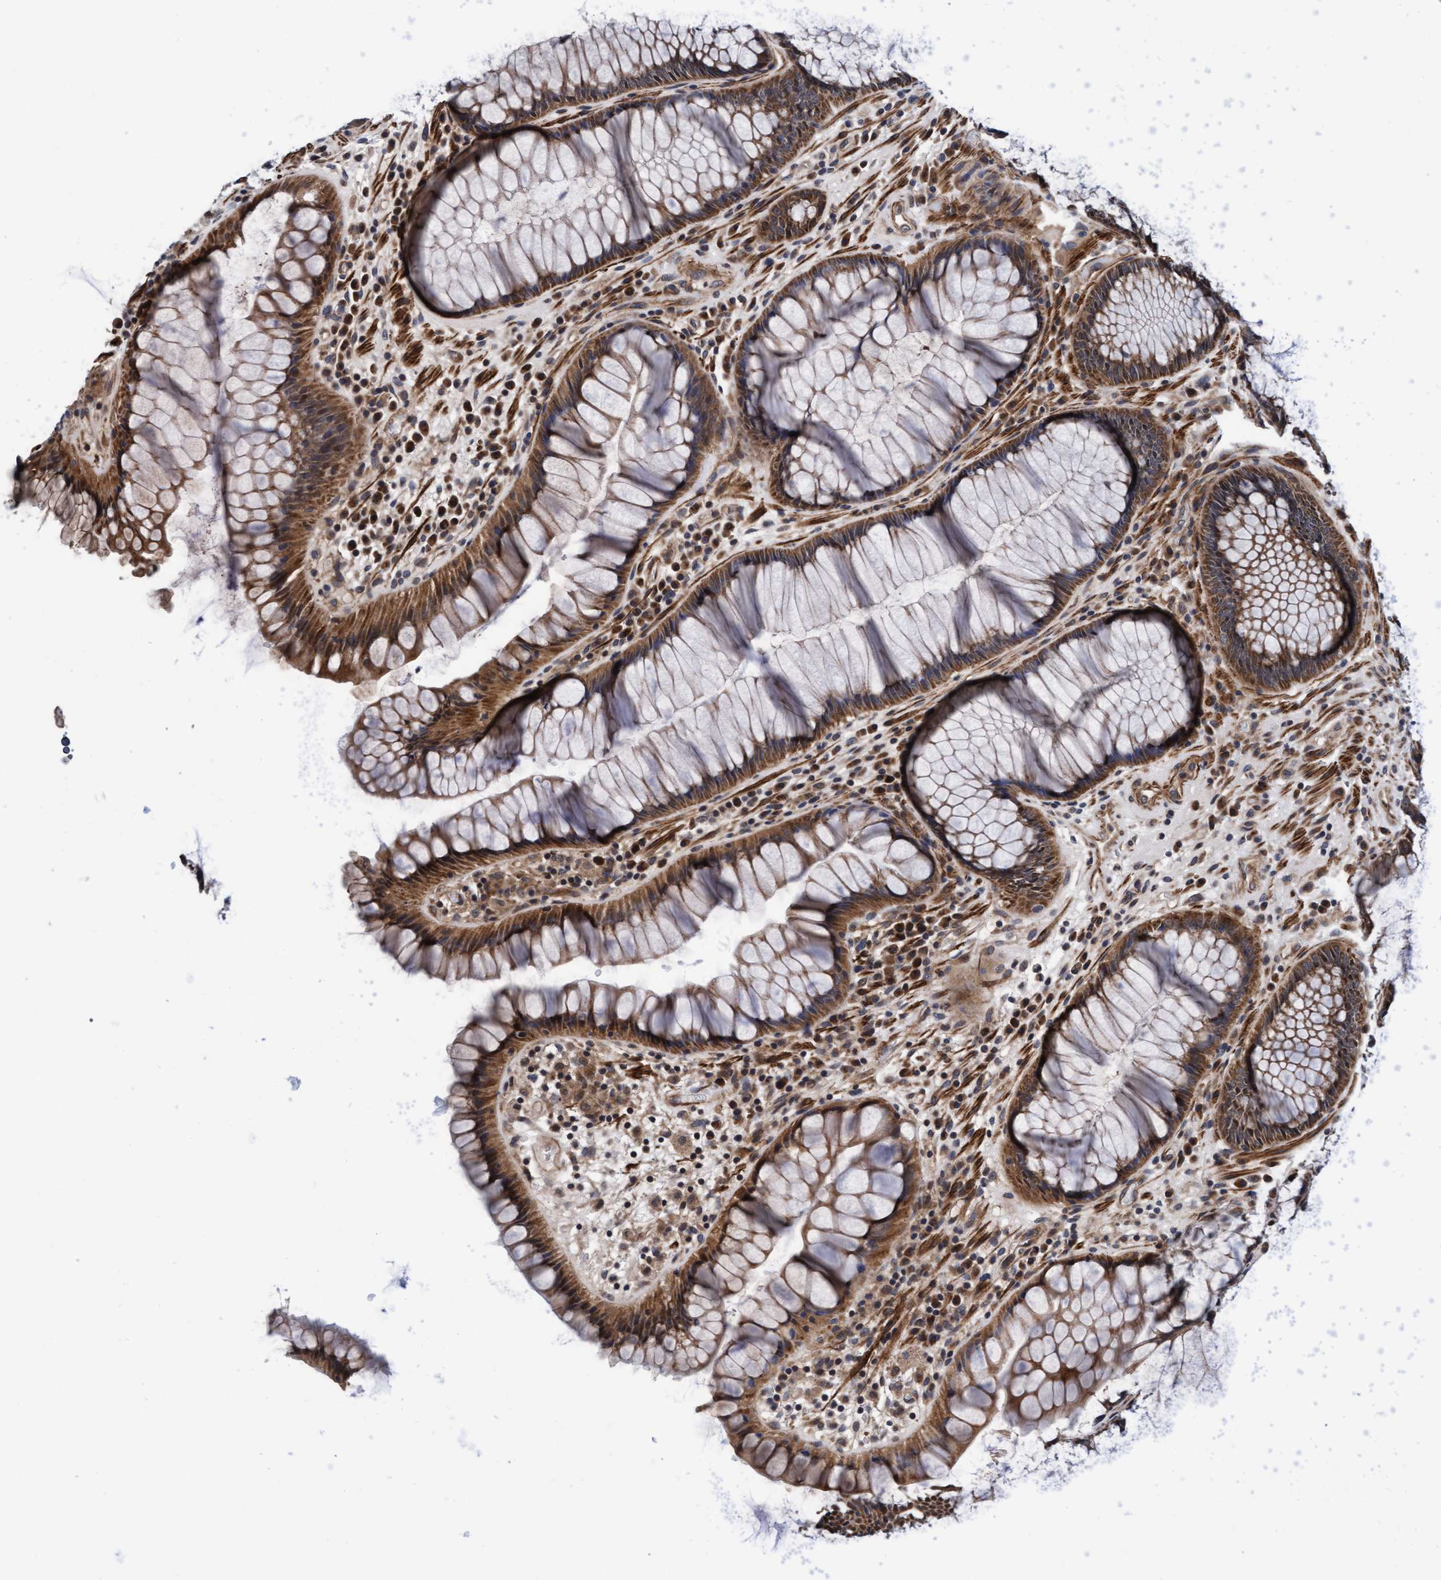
{"staining": {"intensity": "moderate", "quantity": ">75%", "location": "cytoplasmic/membranous"}, "tissue": "rectum", "cell_type": "Glandular cells", "image_type": "normal", "snomed": [{"axis": "morphology", "description": "Normal tissue, NOS"}, {"axis": "topography", "description": "Rectum"}], "caption": "The micrograph shows immunohistochemical staining of benign rectum. There is moderate cytoplasmic/membranous expression is appreciated in about >75% of glandular cells. (DAB = brown stain, brightfield microscopy at high magnification).", "gene": "EFCAB13", "patient": {"sex": "male", "age": 51}}